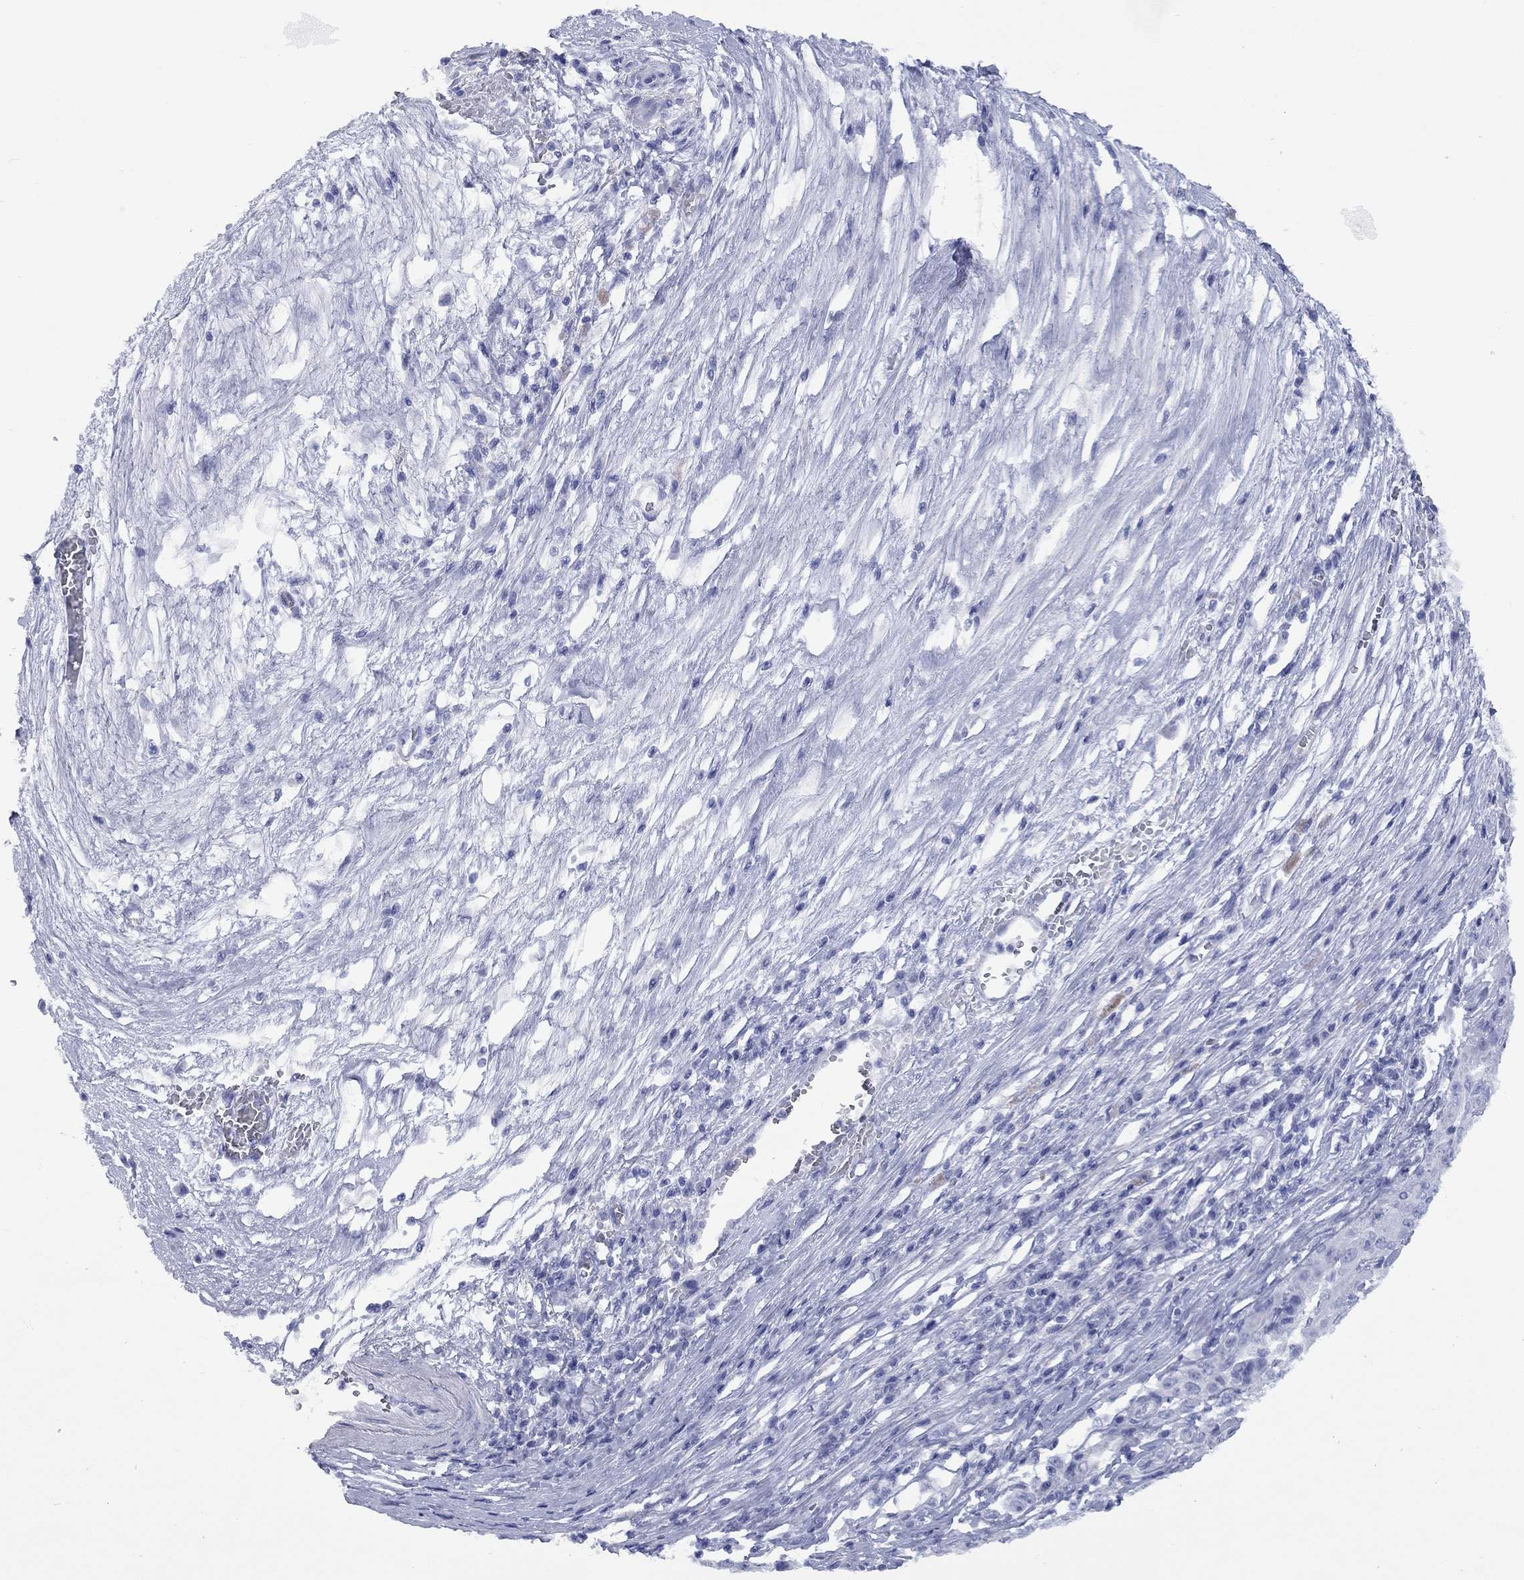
{"staining": {"intensity": "negative", "quantity": "none", "location": "none"}, "tissue": "pancreatic cancer", "cell_type": "Tumor cells", "image_type": "cancer", "snomed": [{"axis": "morphology", "description": "Adenocarcinoma, NOS"}, {"axis": "topography", "description": "Pancreas"}], "caption": "Tumor cells are negative for brown protein staining in adenocarcinoma (pancreatic).", "gene": "CCNA1", "patient": {"sex": "male", "age": 63}}